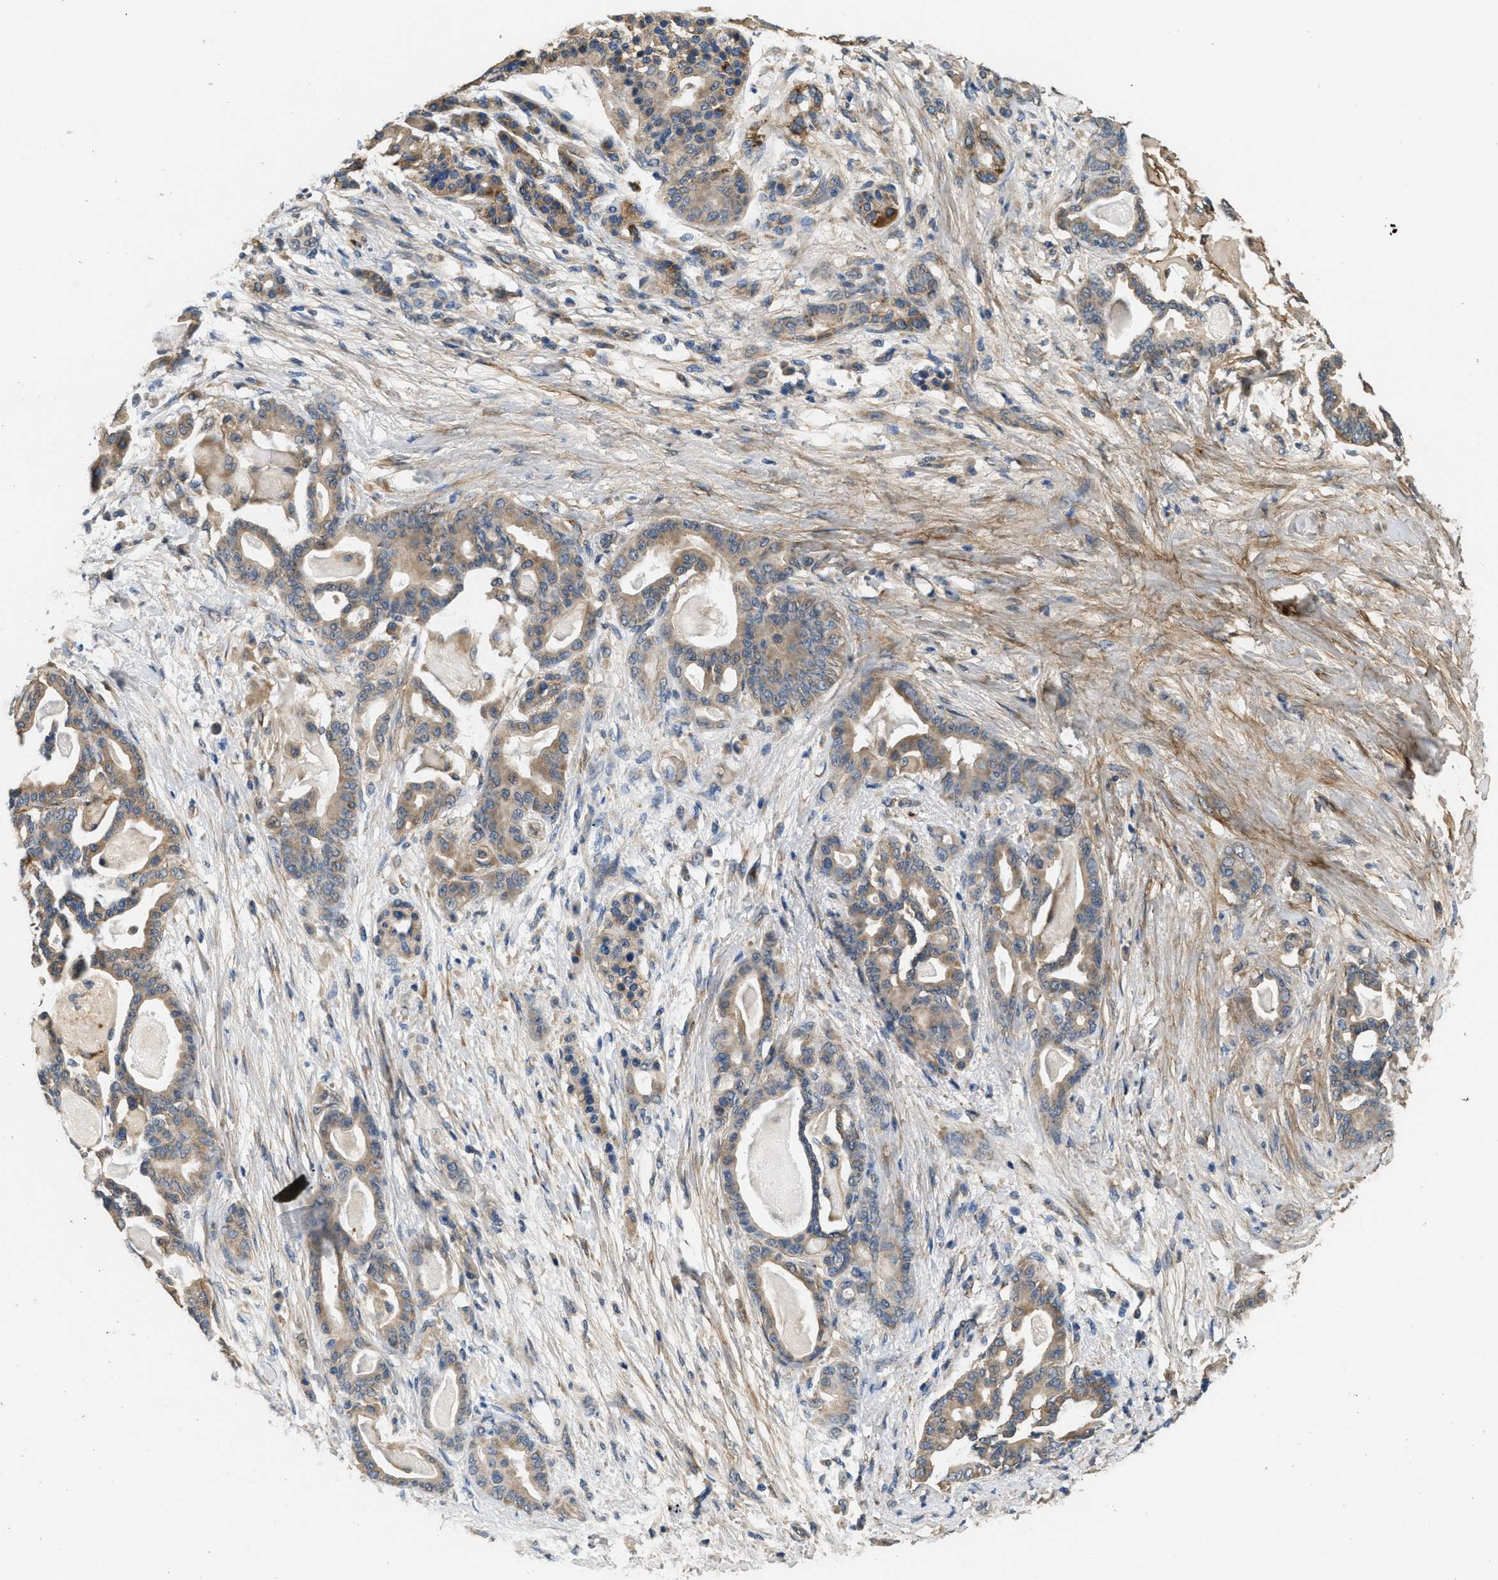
{"staining": {"intensity": "moderate", "quantity": ">75%", "location": "cytoplasmic/membranous"}, "tissue": "pancreatic cancer", "cell_type": "Tumor cells", "image_type": "cancer", "snomed": [{"axis": "morphology", "description": "Adenocarcinoma, NOS"}, {"axis": "topography", "description": "Pancreas"}], "caption": "Immunohistochemical staining of human adenocarcinoma (pancreatic) demonstrates medium levels of moderate cytoplasmic/membranous staining in approximately >75% of tumor cells.", "gene": "THBS2", "patient": {"sex": "male", "age": 63}}